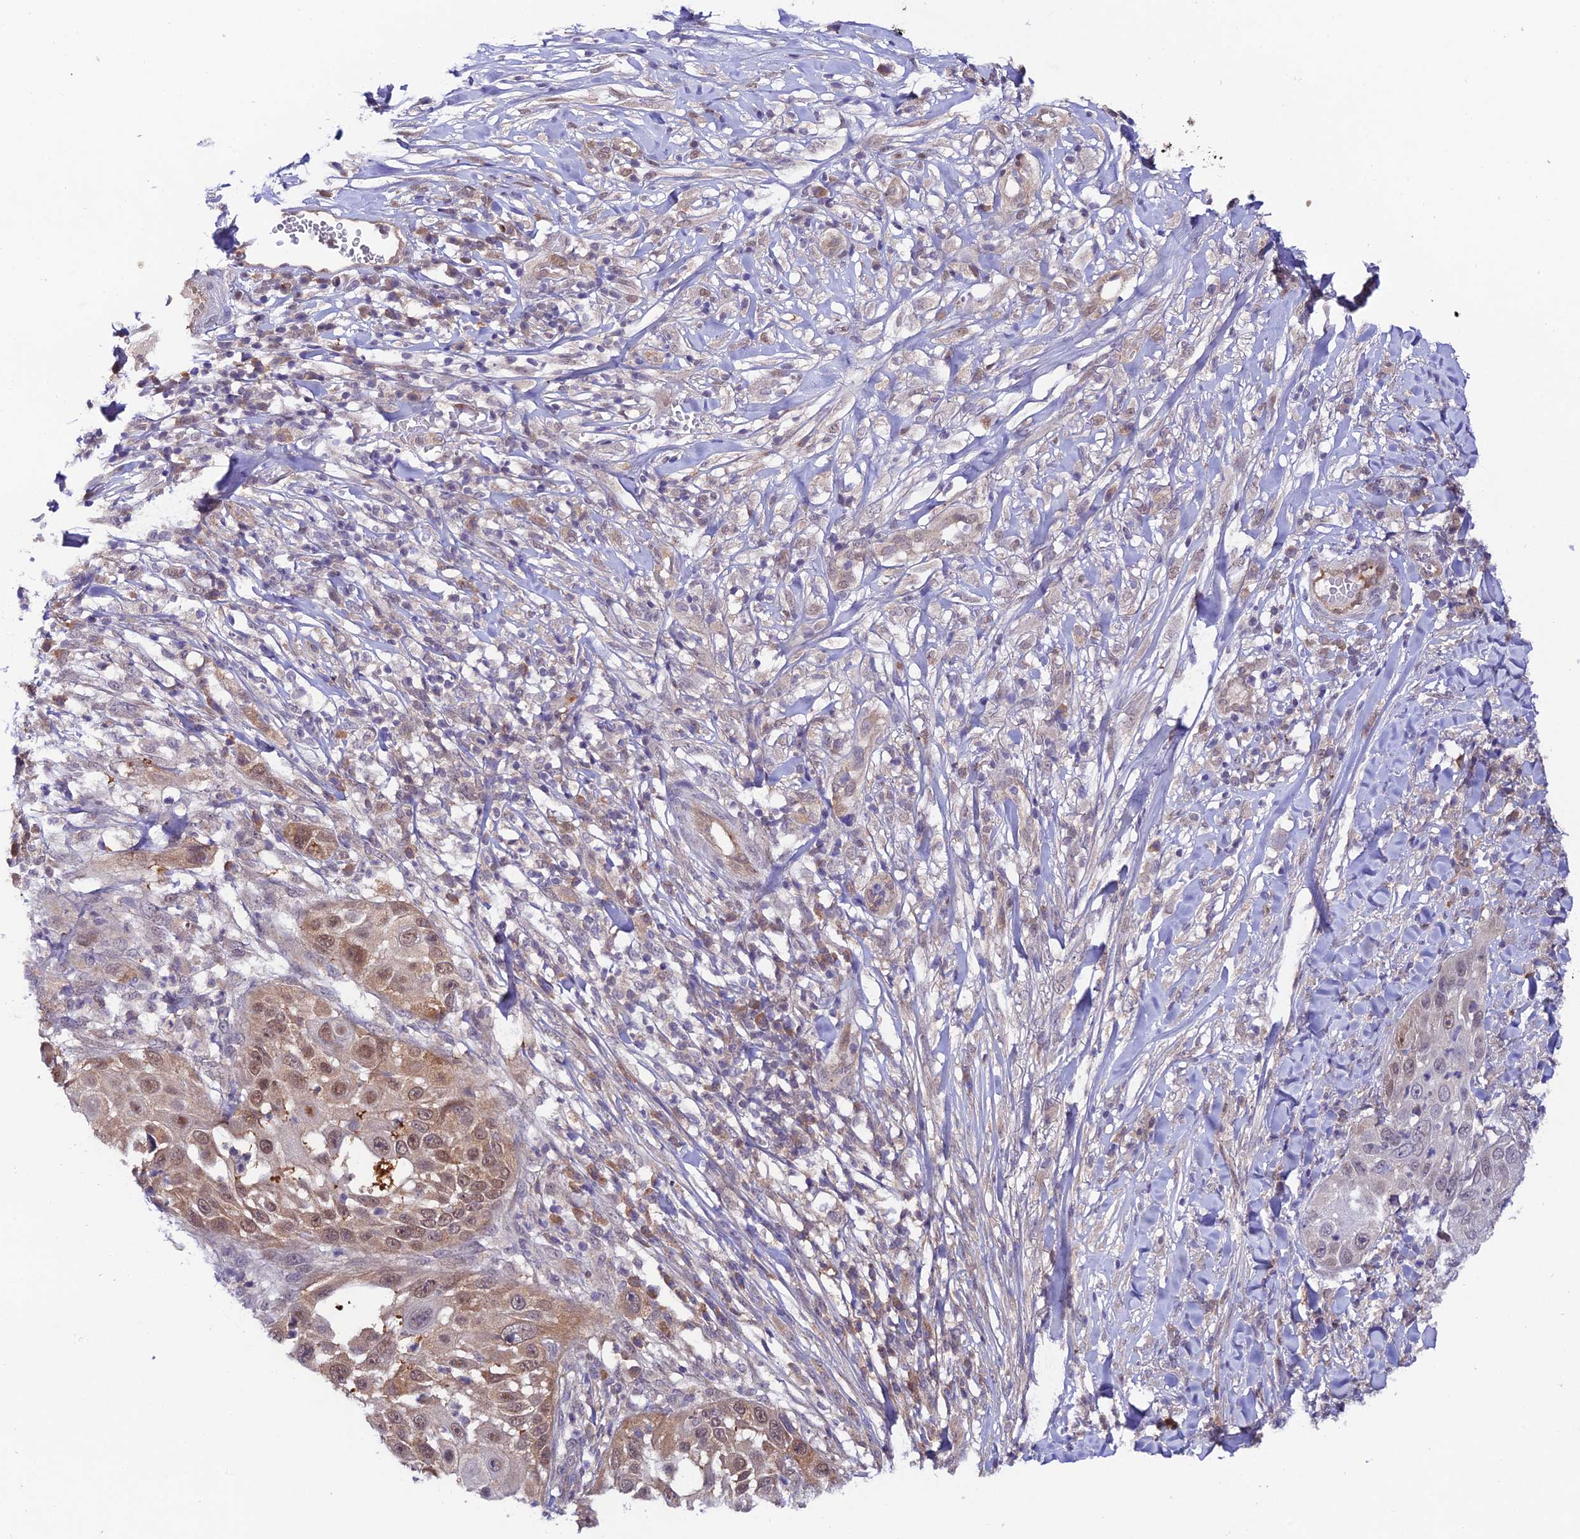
{"staining": {"intensity": "weak", "quantity": "25%-75%", "location": "cytoplasmic/membranous,nuclear"}, "tissue": "skin cancer", "cell_type": "Tumor cells", "image_type": "cancer", "snomed": [{"axis": "morphology", "description": "Squamous cell carcinoma, NOS"}, {"axis": "topography", "description": "Skin"}], "caption": "Immunohistochemistry micrograph of human squamous cell carcinoma (skin) stained for a protein (brown), which demonstrates low levels of weak cytoplasmic/membranous and nuclear expression in approximately 25%-75% of tumor cells.", "gene": "TRIM40", "patient": {"sex": "female", "age": 44}}